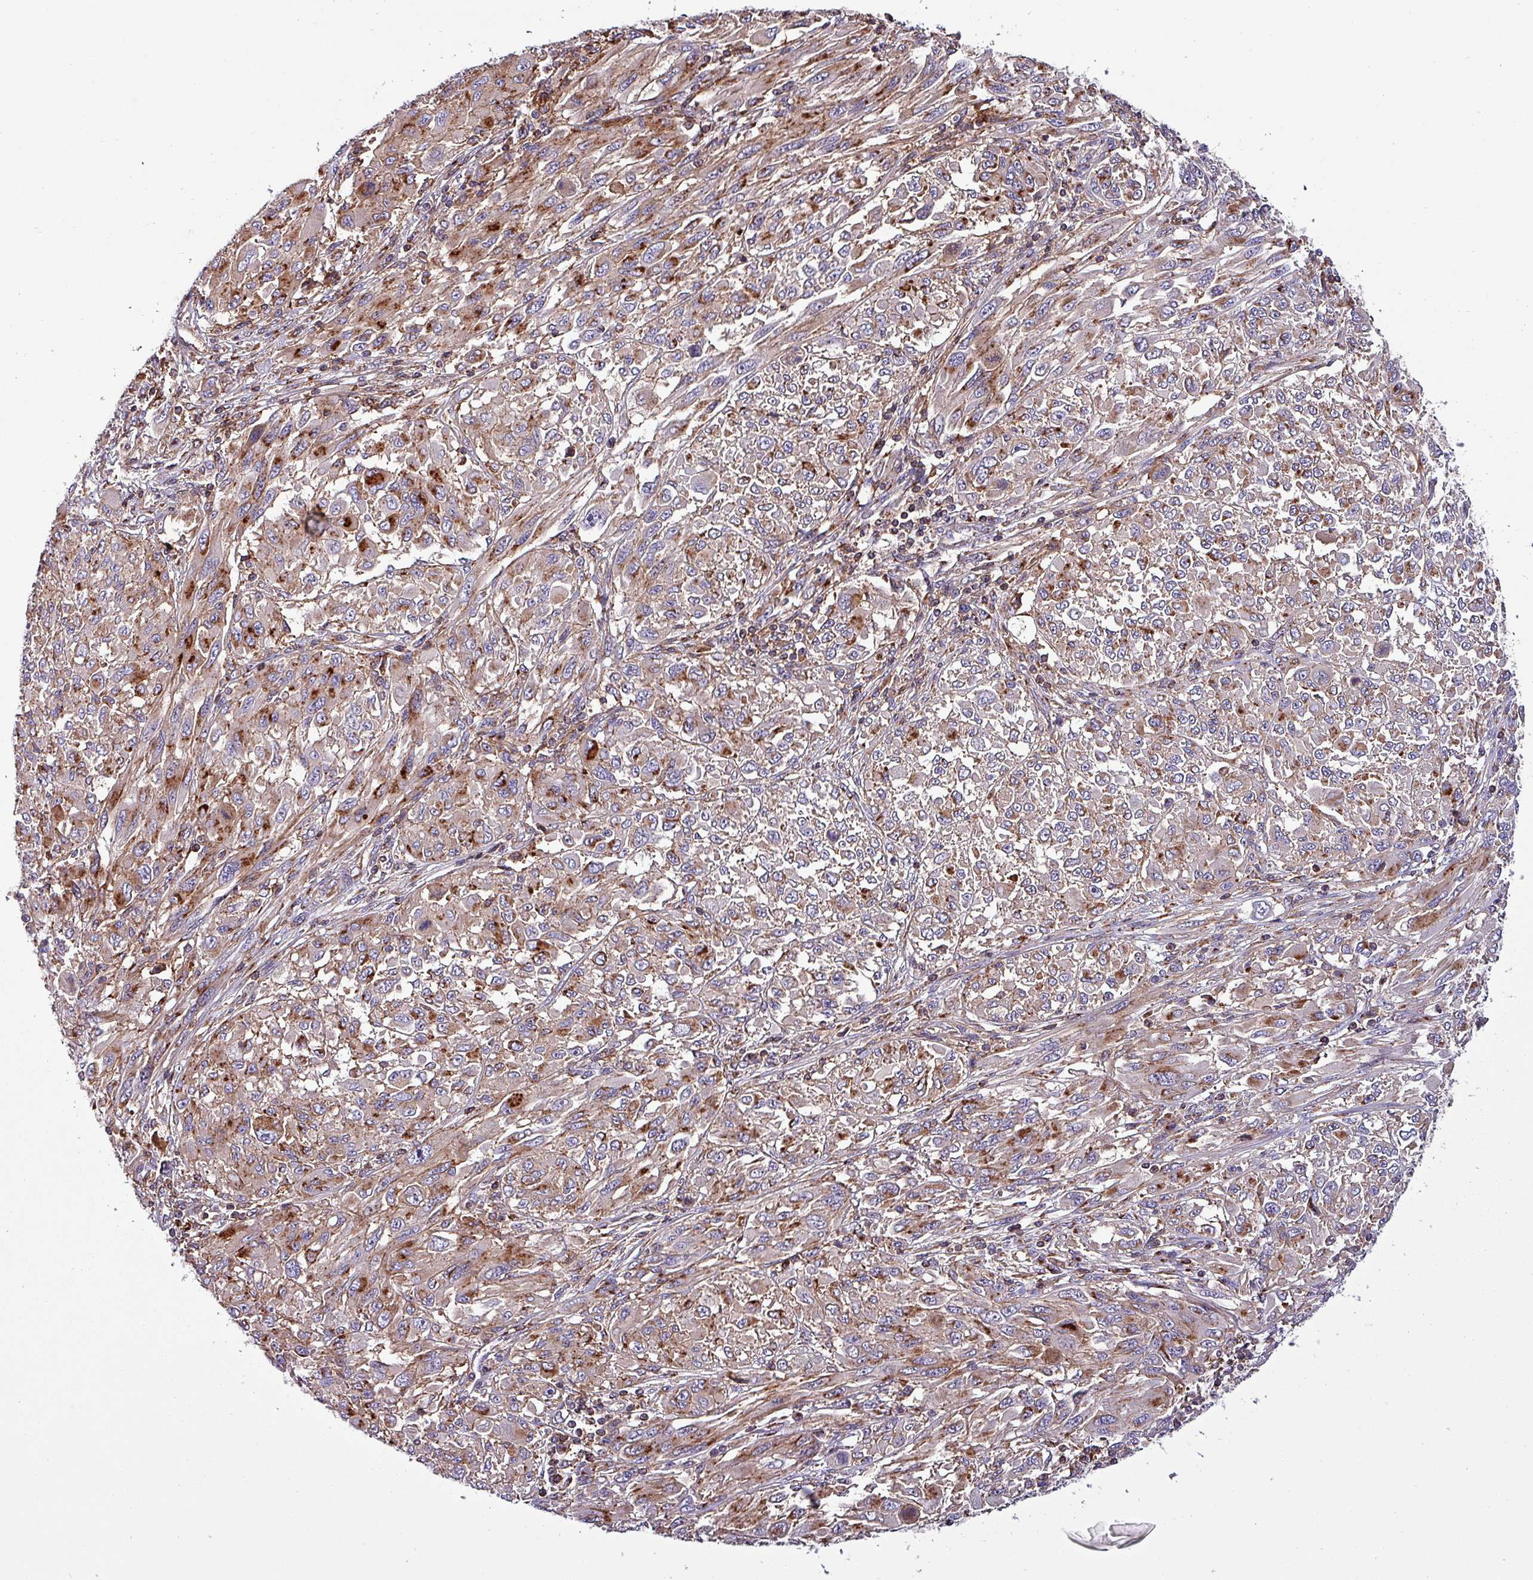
{"staining": {"intensity": "moderate", "quantity": "25%-75%", "location": "cytoplasmic/membranous"}, "tissue": "melanoma", "cell_type": "Tumor cells", "image_type": "cancer", "snomed": [{"axis": "morphology", "description": "Malignant melanoma, NOS"}, {"axis": "topography", "description": "Skin"}], "caption": "This is a photomicrograph of immunohistochemistry (IHC) staining of melanoma, which shows moderate expression in the cytoplasmic/membranous of tumor cells.", "gene": "VAMP4", "patient": {"sex": "female", "age": 91}}